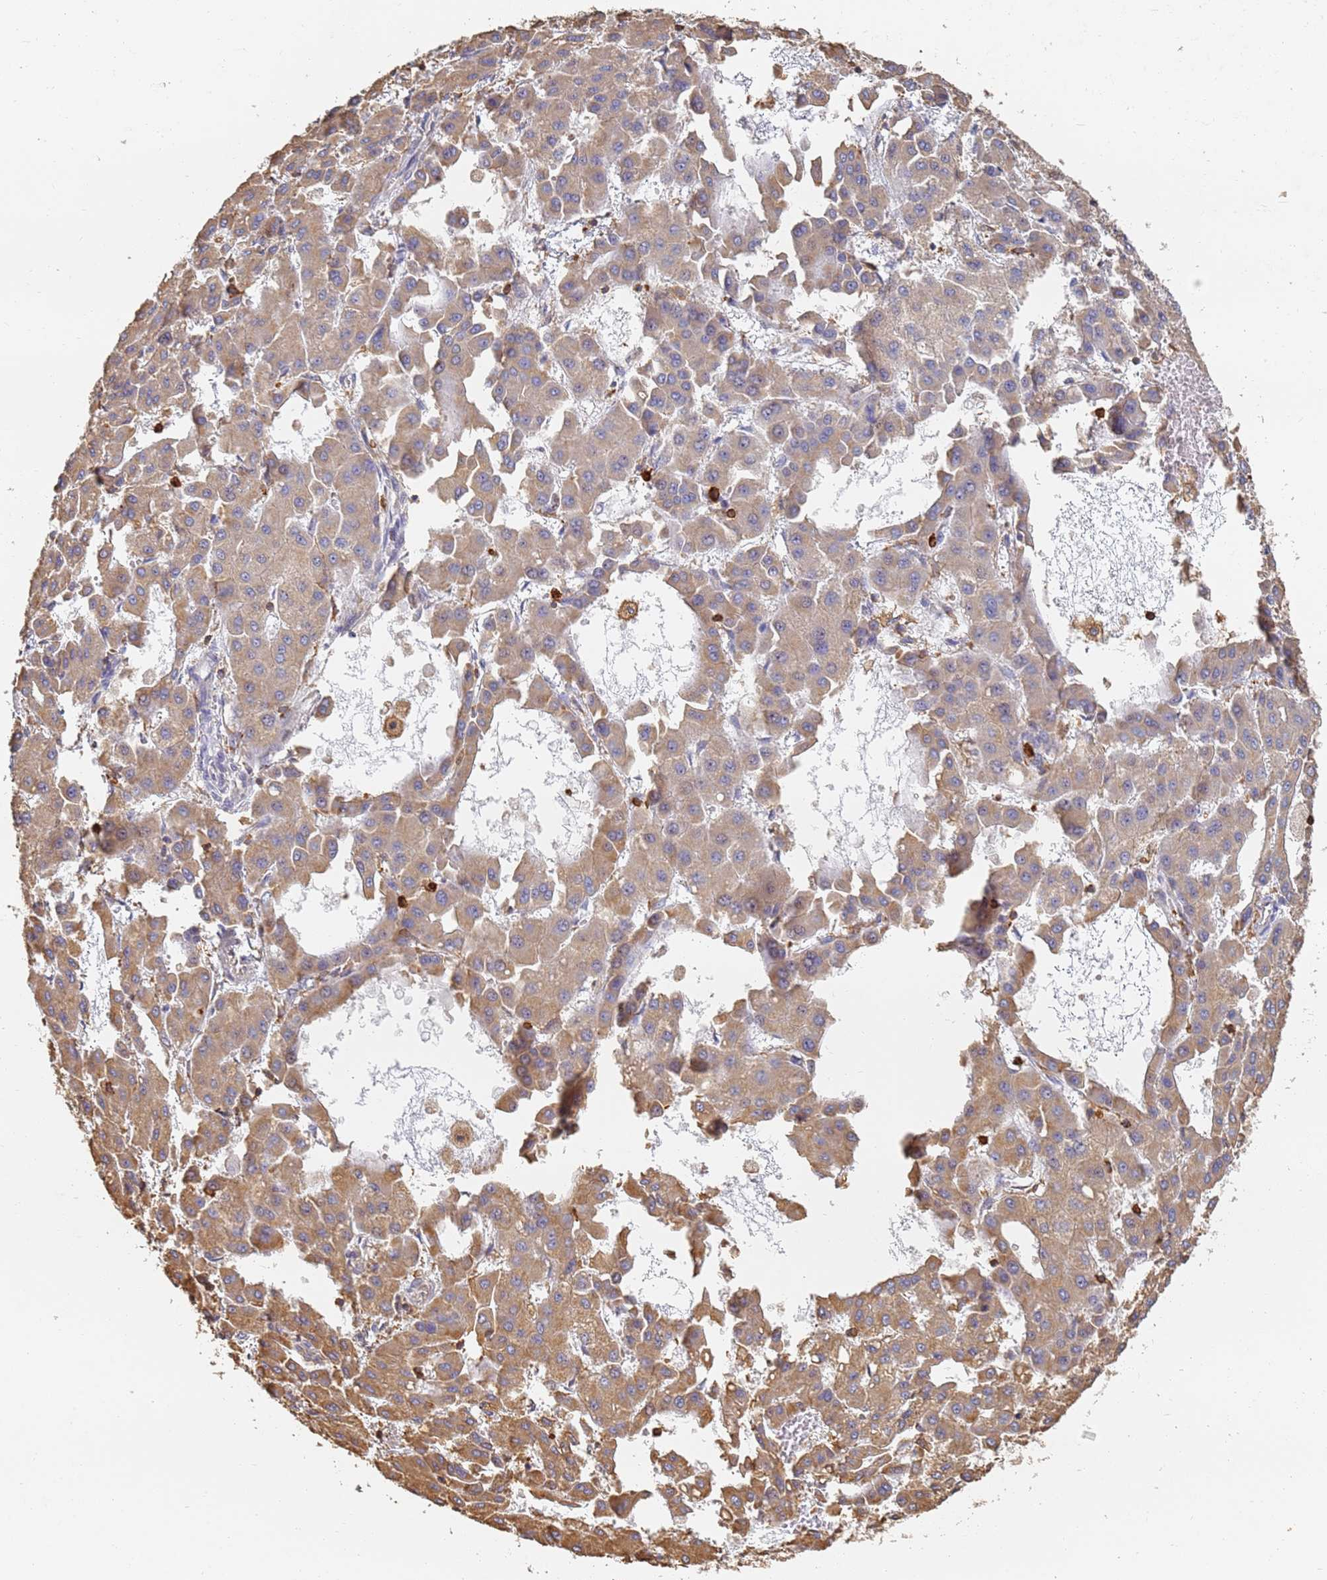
{"staining": {"intensity": "moderate", "quantity": ">75%", "location": "cytoplasmic/membranous"}, "tissue": "liver cancer", "cell_type": "Tumor cells", "image_type": "cancer", "snomed": [{"axis": "morphology", "description": "Carcinoma, Hepatocellular, NOS"}, {"axis": "topography", "description": "Liver"}], "caption": "A micrograph of human hepatocellular carcinoma (liver) stained for a protein demonstrates moderate cytoplasmic/membranous brown staining in tumor cells.", "gene": "BIN2", "patient": {"sex": "male", "age": 47}}